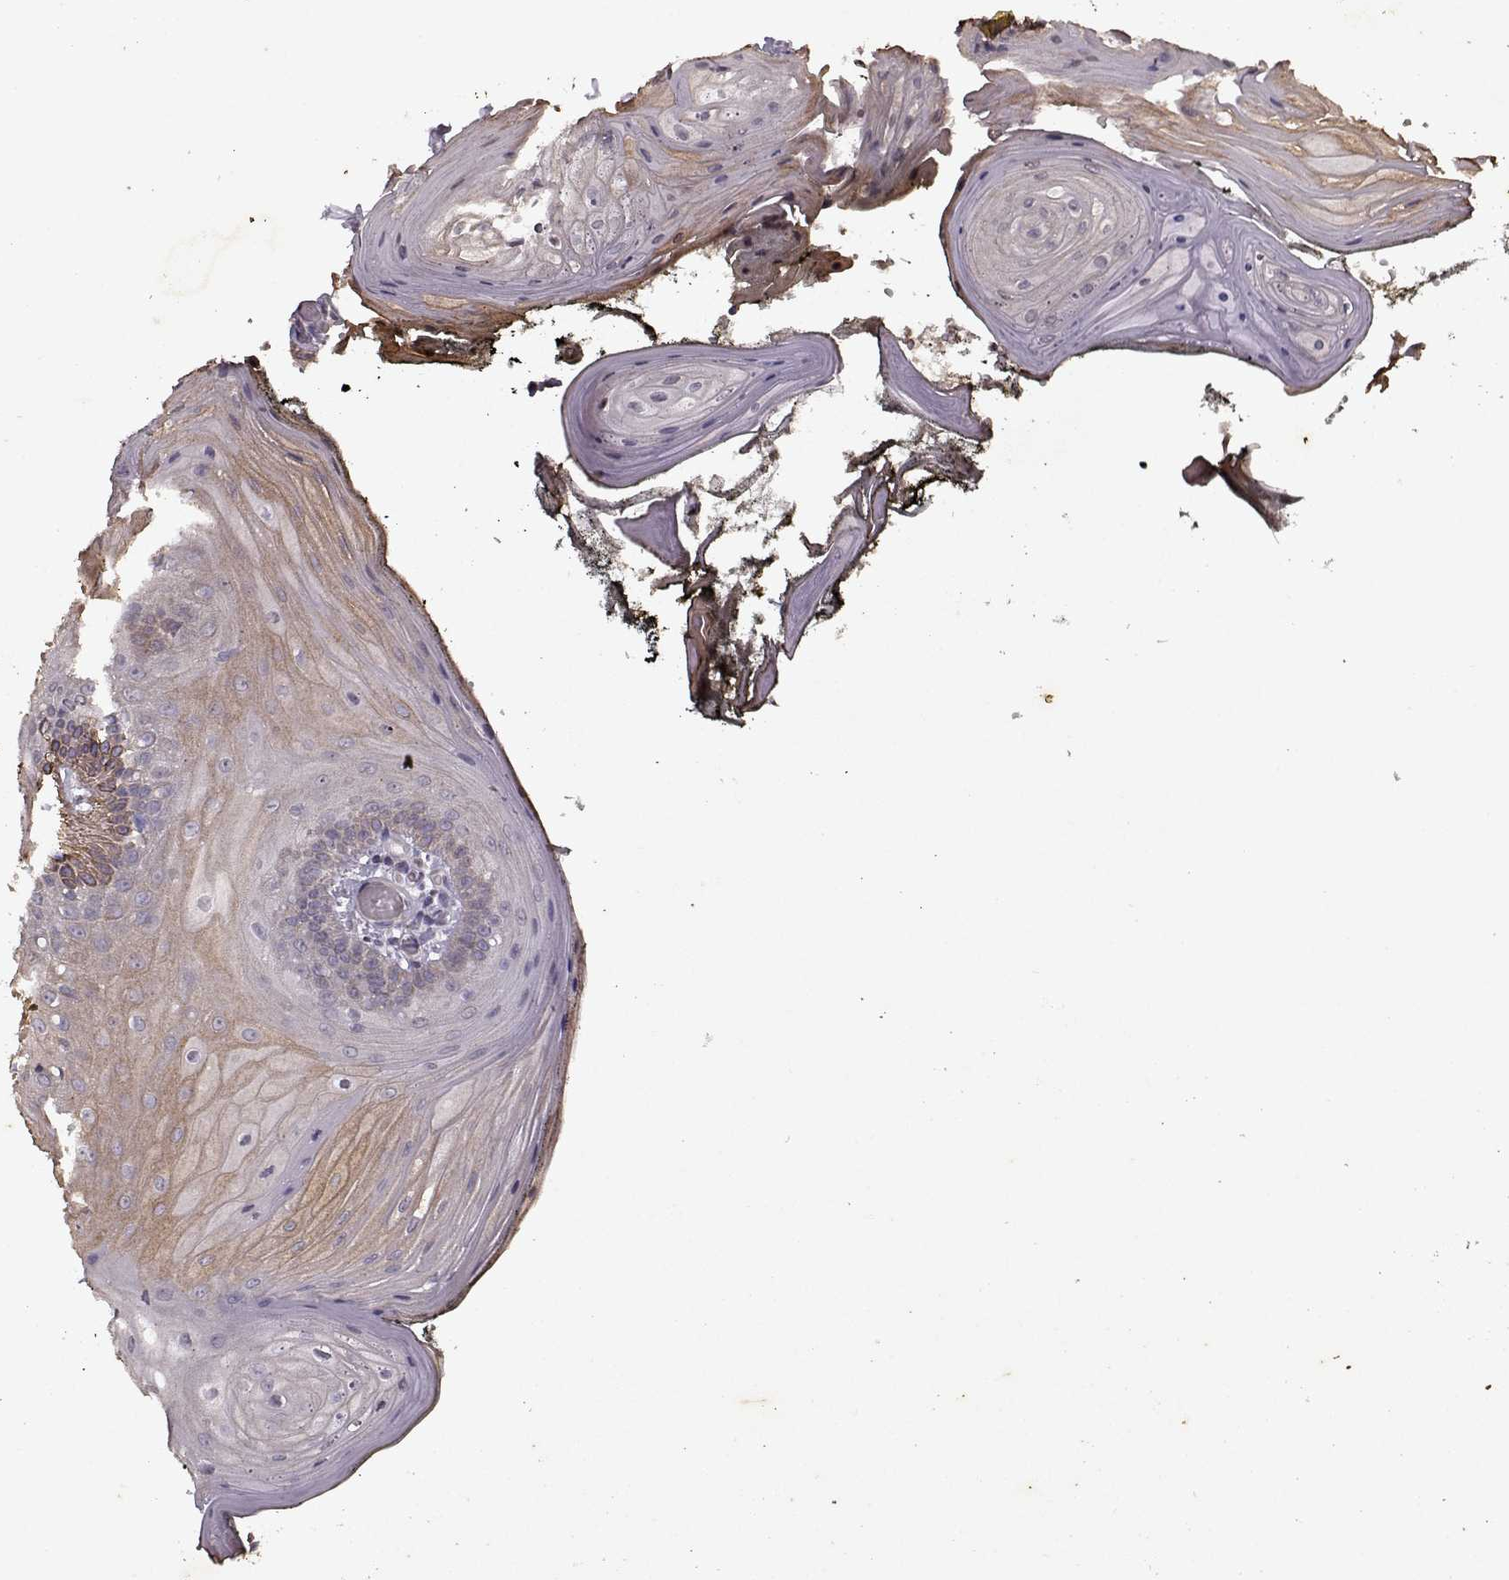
{"staining": {"intensity": "strong", "quantity": "<25%", "location": "cytoplasmic/membranous"}, "tissue": "oral mucosa", "cell_type": "Squamous epithelial cells", "image_type": "normal", "snomed": [{"axis": "morphology", "description": "Normal tissue, NOS"}, {"axis": "topography", "description": "Oral tissue"}], "caption": "A brown stain shows strong cytoplasmic/membranous positivity of a protein in squamous epithelial cells of benign human oral mucosa.", "gene": "KRT9", "patient": {"sex": "male", "age": 9}}